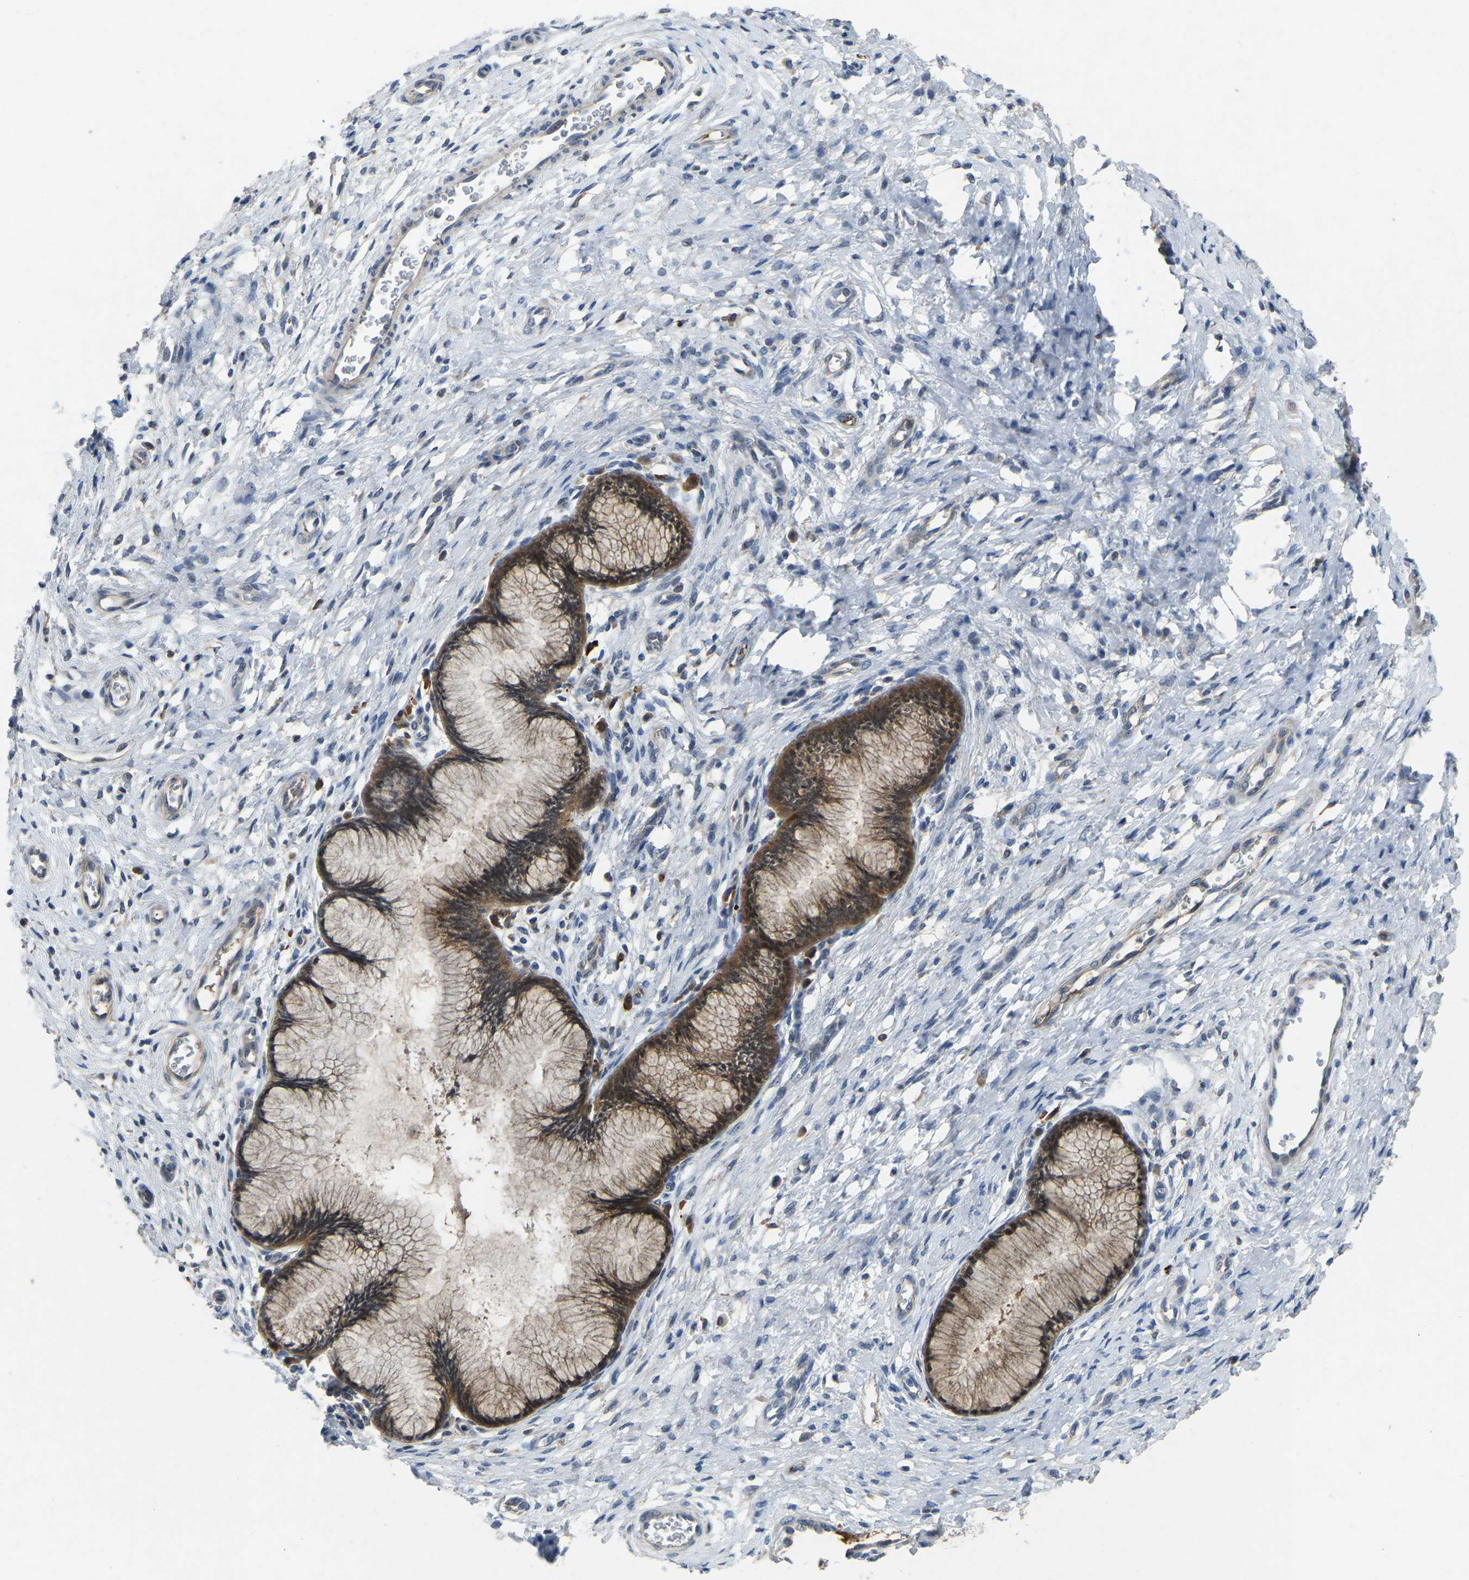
{"staining": {"intensity": "moderate", "quantity": ">75%", "location": "cytoplasmic/membranous"}, "tissue": "cervix", "cell_type": "Glandular cells", "image_type": "normal", "snomed": [{"axis": "morphology", "description": "Normal tissue, NOS"}, {"axis": "topography", "description": "Cervix"}], "caption": "Immunohistochemical staining of normal cervix shows medium levels of moderate cytoplasmic/membranous positivity in approximately >75% of glandular cells. The protein of interest is shown in brown color, while the nuclei are stained blue.", "gene": "FHIT", "patient": {"sex": "female", "age": 55}}